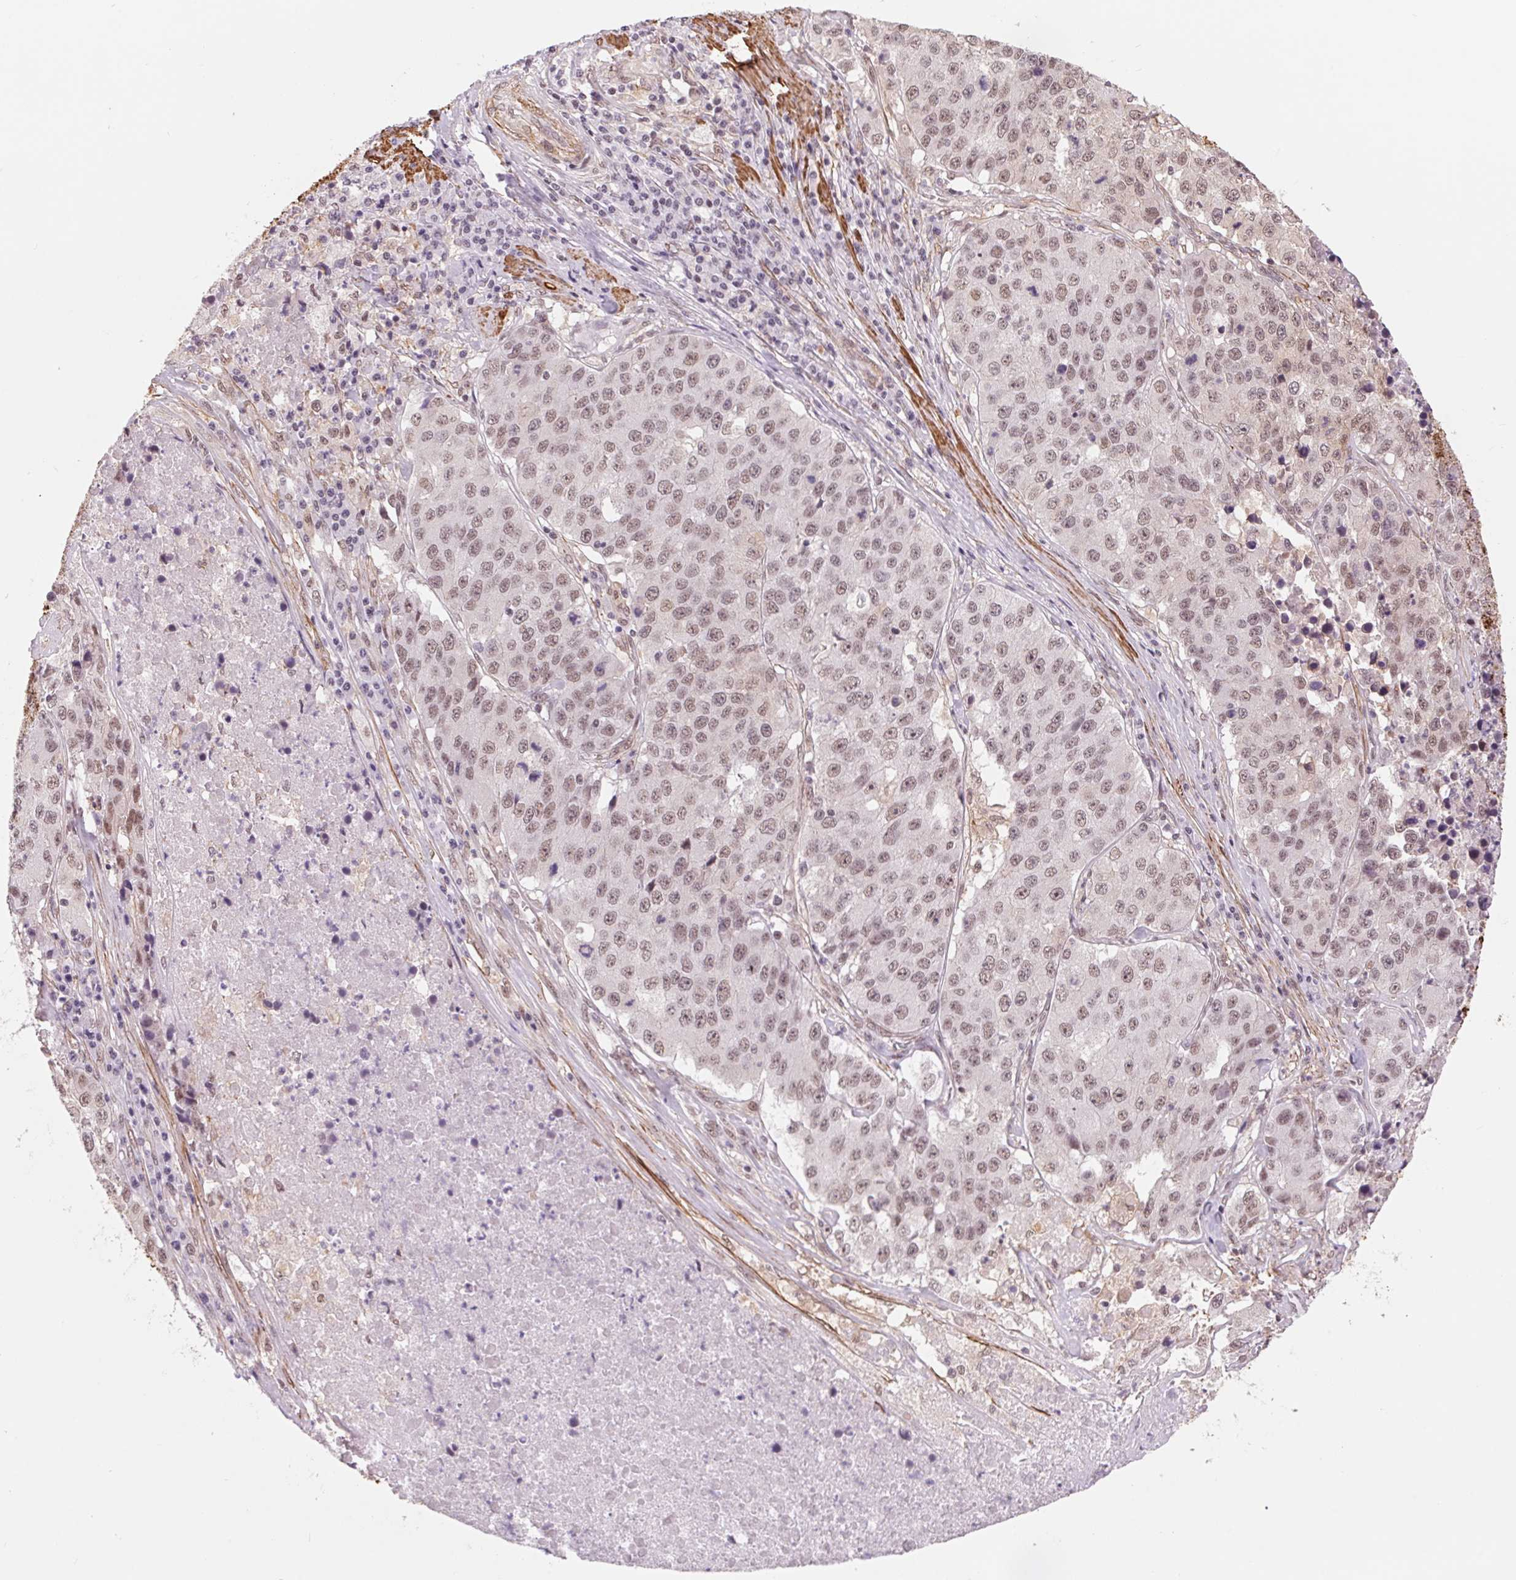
{"staining": {"intensity": "weak", "quantity": "25%-75%", "location": "nuclear"}, "tissue": "stomach cancer", "cell_type": "Tumor cells", "image_type": "cancer", "snomed": [{"axis": "morphology", "description": "Adenocarcinoma, NOS"}, {"axis": "topography", "description": "Stomach"}], "caption": "Stomach adenocarcinoma was stained to show a protein in brown. There is low levels of weak nuclear expression in approximately 25%-75% of tumor cells.", "gene": "BCAT1", "patient": {"sex": "male", "age": 71}}